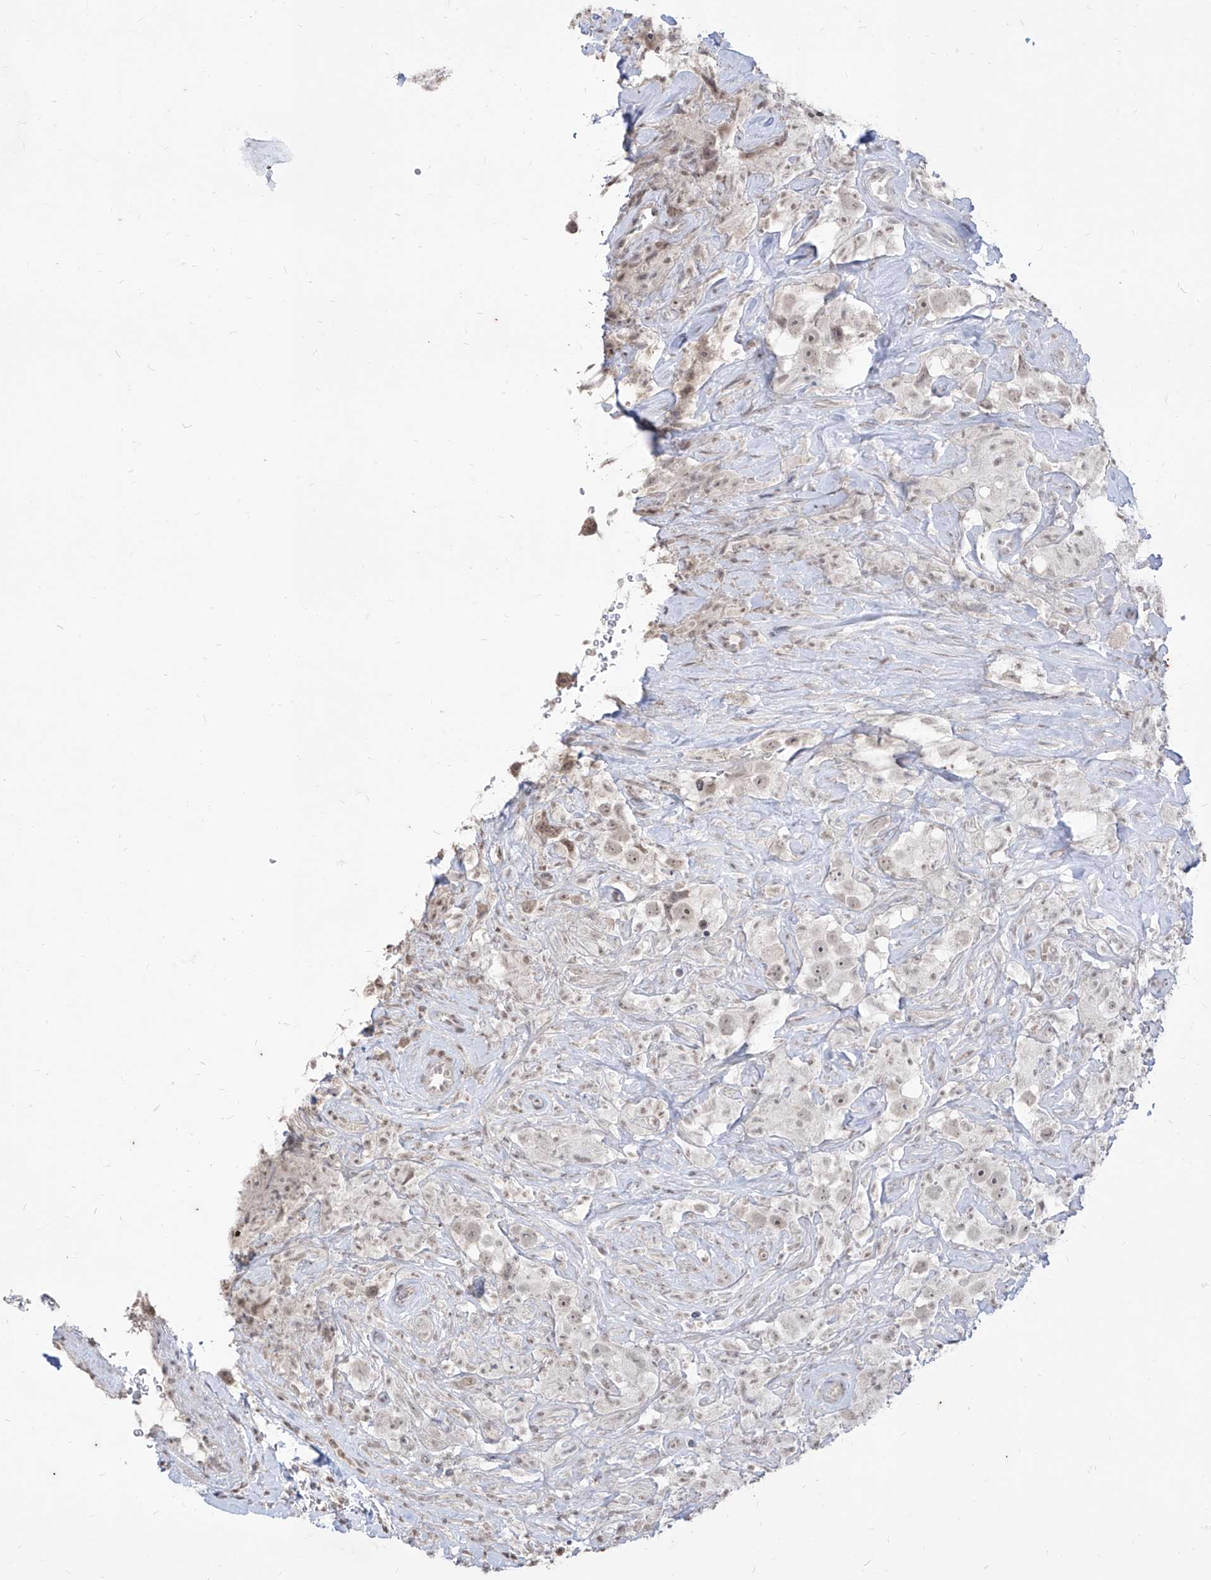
{"staining": {"intensity": "weak", "quantity": "<25%", "location": "nuclear"}, "tissue": "testis cancer", "cell_type": "Tumor cells", "image_type": "cancer", "snomed": [{"axis": "morphology", "description": "Seminoma, NOS"}, {"axis": "topography", "description": "Testis"}], "caption": "This is an IHC image of human testis seminoma. There is no positivity in tumor cells.", "gene": "PHF20L1", "patient": {"sex": "male", "age": 49}}